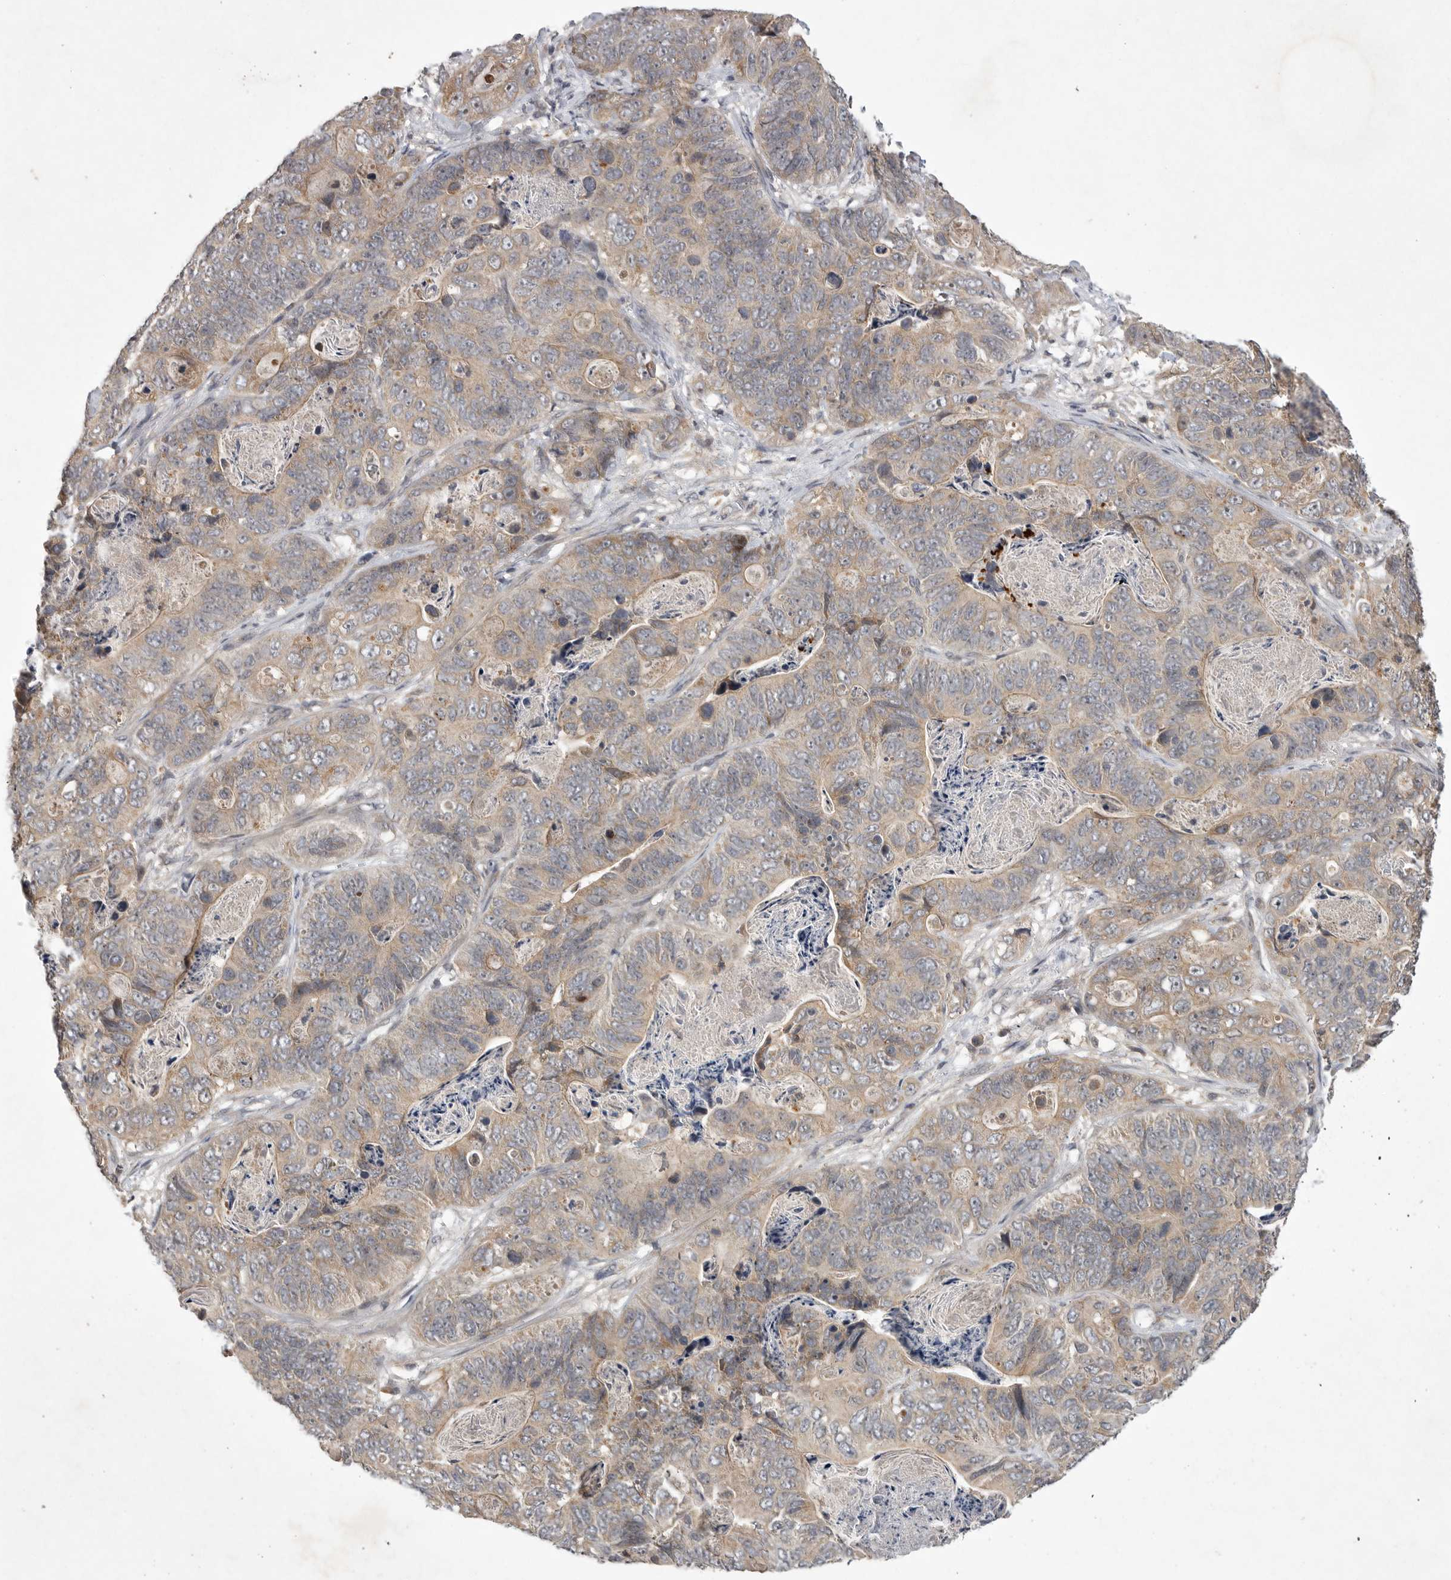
{"staining": {"intensity": "weak", "quantity": ">75%", "location": "cytoplasmic/membranous"}, "tissue": "stomach cancer", "cell_type": "Tumor cells", "image_type": "cancer", "snomed": [{"axis": "morphology", "description": "Normal tissue, NOS"}, {"axis": "morphology", "description": "Adenocarcinoma, NOS"}, {"axis": "topography", "description": "Stomach"}], "caption": "Stomach cancer (adenocarcinoma) stained with a brown dye displays weak cytoplasmic/membranous positive staining in approximately >75% of tumor cells.", "gene": "UBE3D", "patient": {"sex": "female", "age": 89}}